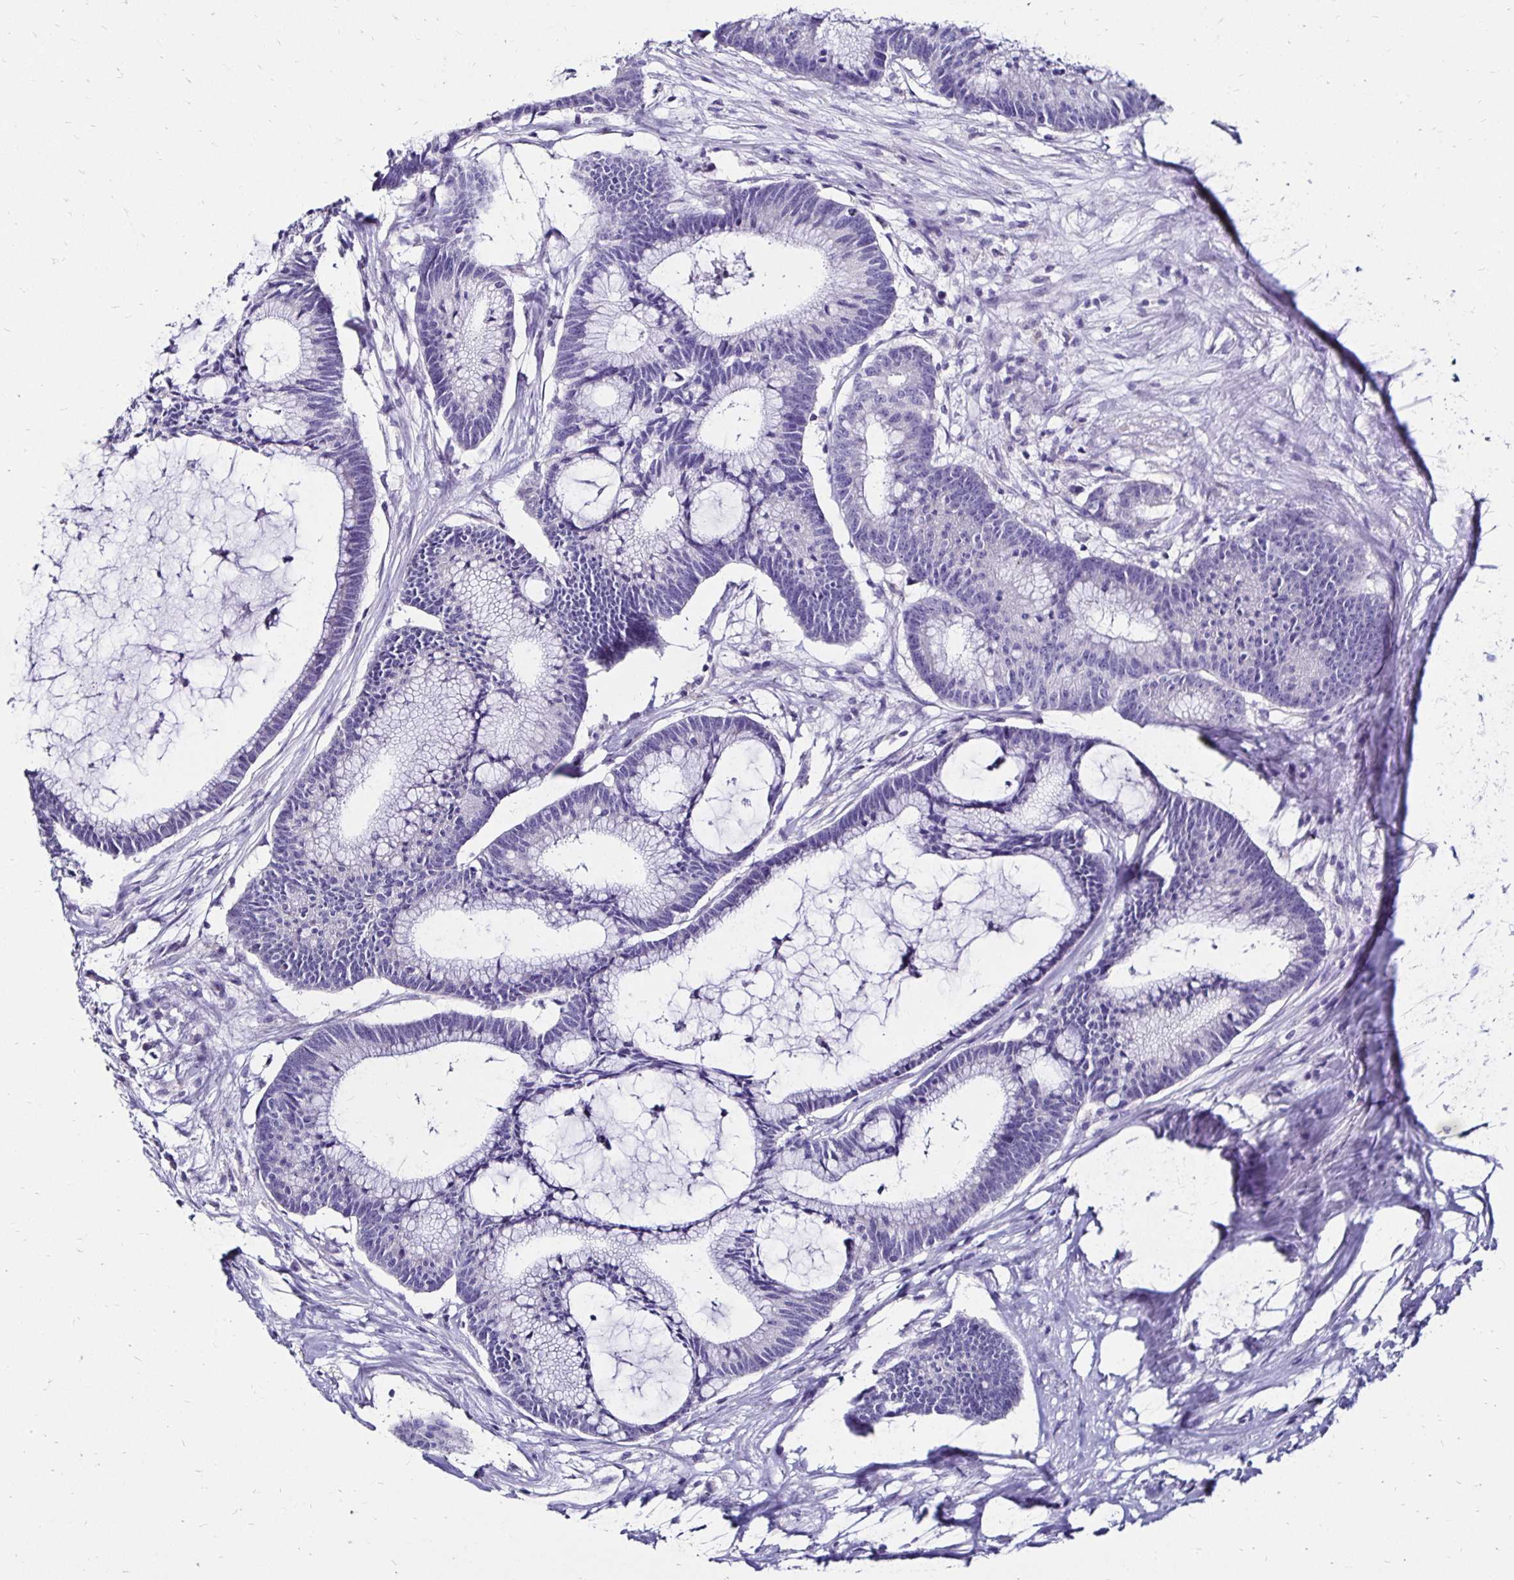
{"staining": {"intensity": "negative", "quantity": "none", "location": "none"}, "tissue": "colorectal cancer", "cell_type": "Tumor cells", "image_type": "cancer", "snomed": [{"axis": "morphology", "description": "Adenocarcinoma, NOS"}, {"axis": "topography", "description": "Colon"}], "caption": "This is an immunohistochemistry micrograph of colorectal cancer. There is no positivity in tumor cells.", "gene": "KCNT1", "patient": {"sex": "female", "age": 78}}